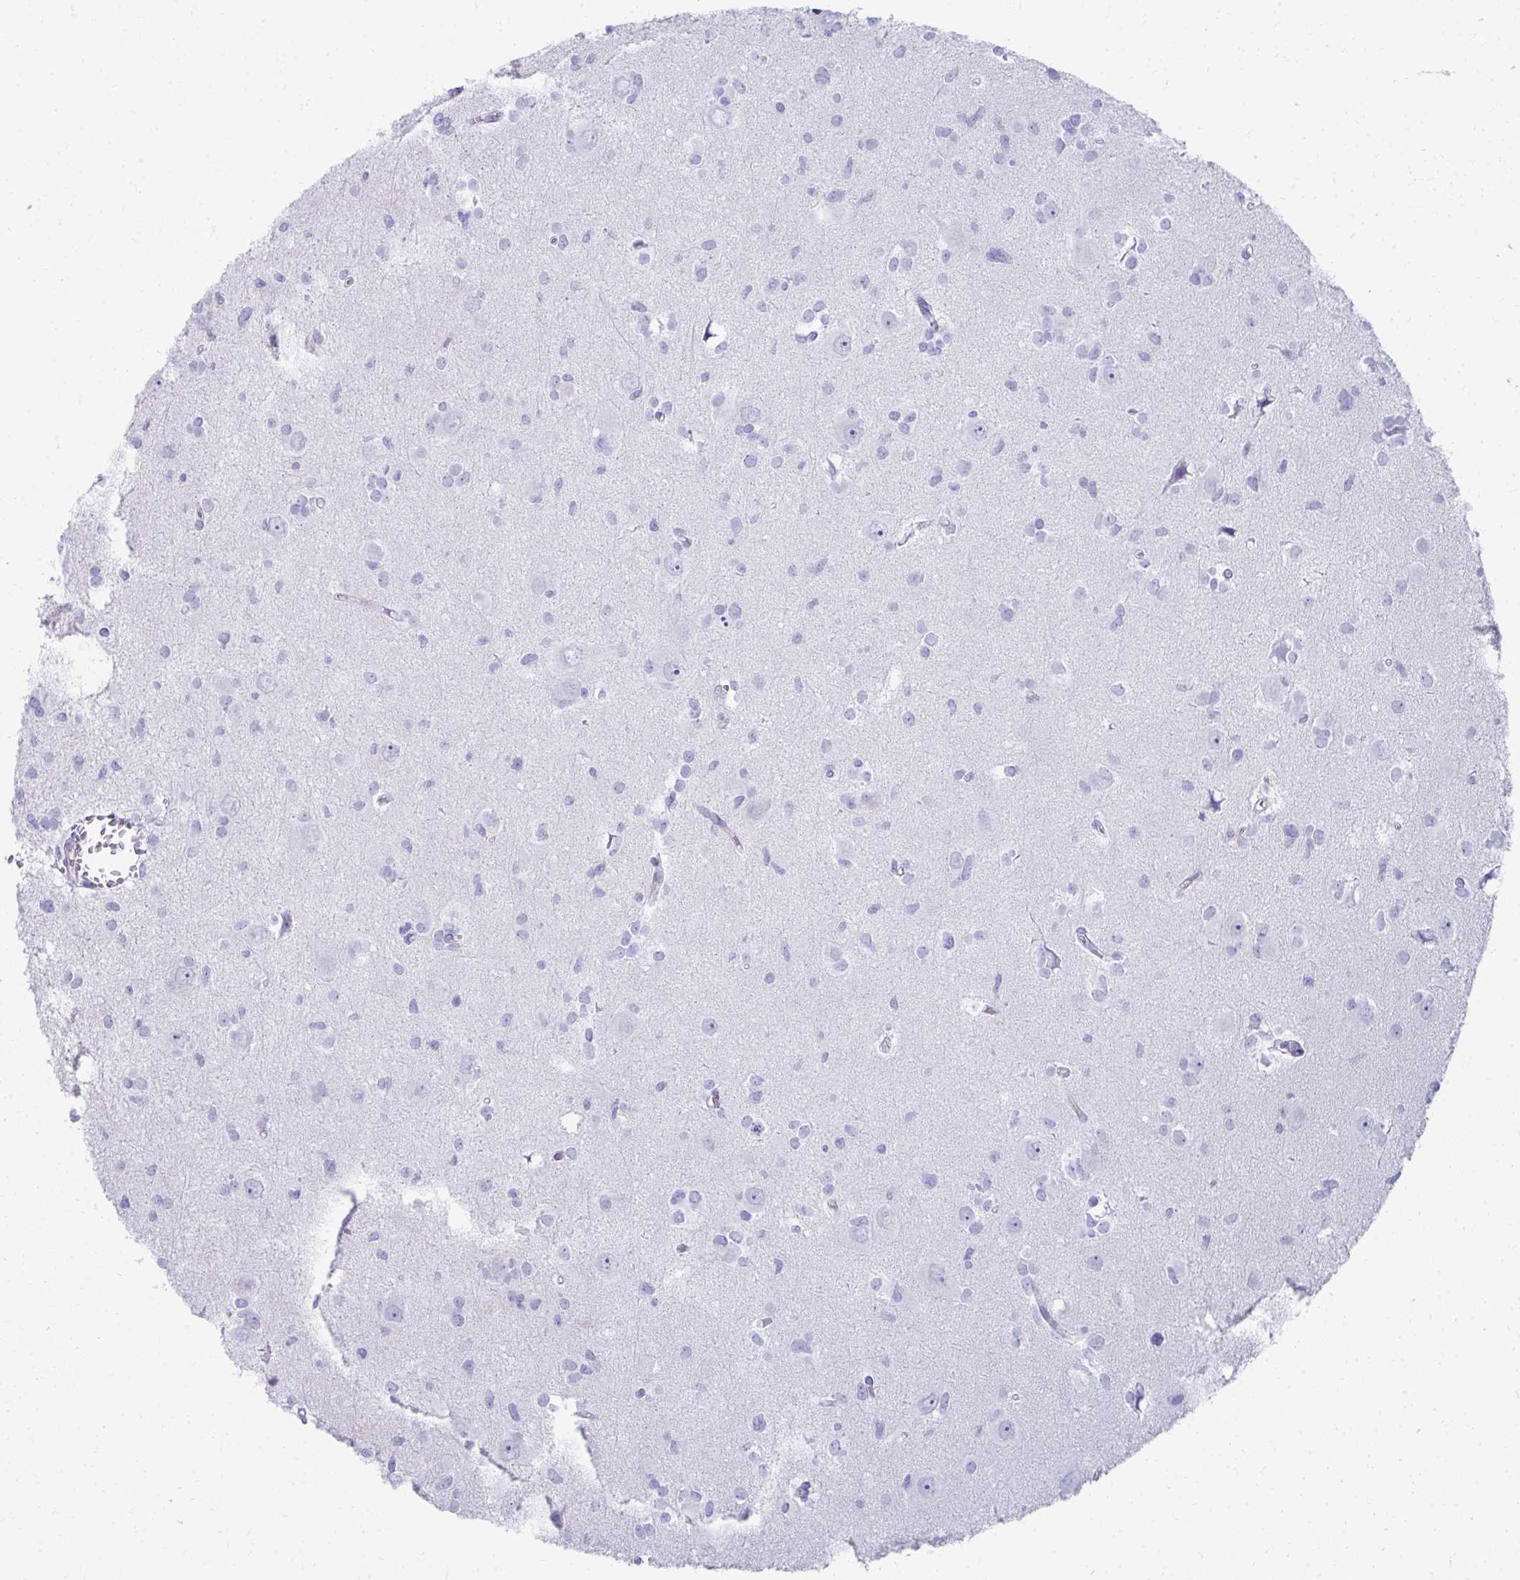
{"staining": {"intensity": "negative", "quantity": "none", "location": "none"}, "tissue": "glioma", "cell_type": "Tumor cells", "image_type": "cancer", "snomed": [{"axis": "morphology", "description": "Glioma, malignant, High grade"}, {"axis": "topography", "description": "Brain"}], "caption": "Micrograph shows no significant protein staining in tumor cells of high-grade glioma (malignant).", "gene": "SEC14L3", "patient": {"sex": "male", "age": 23}}